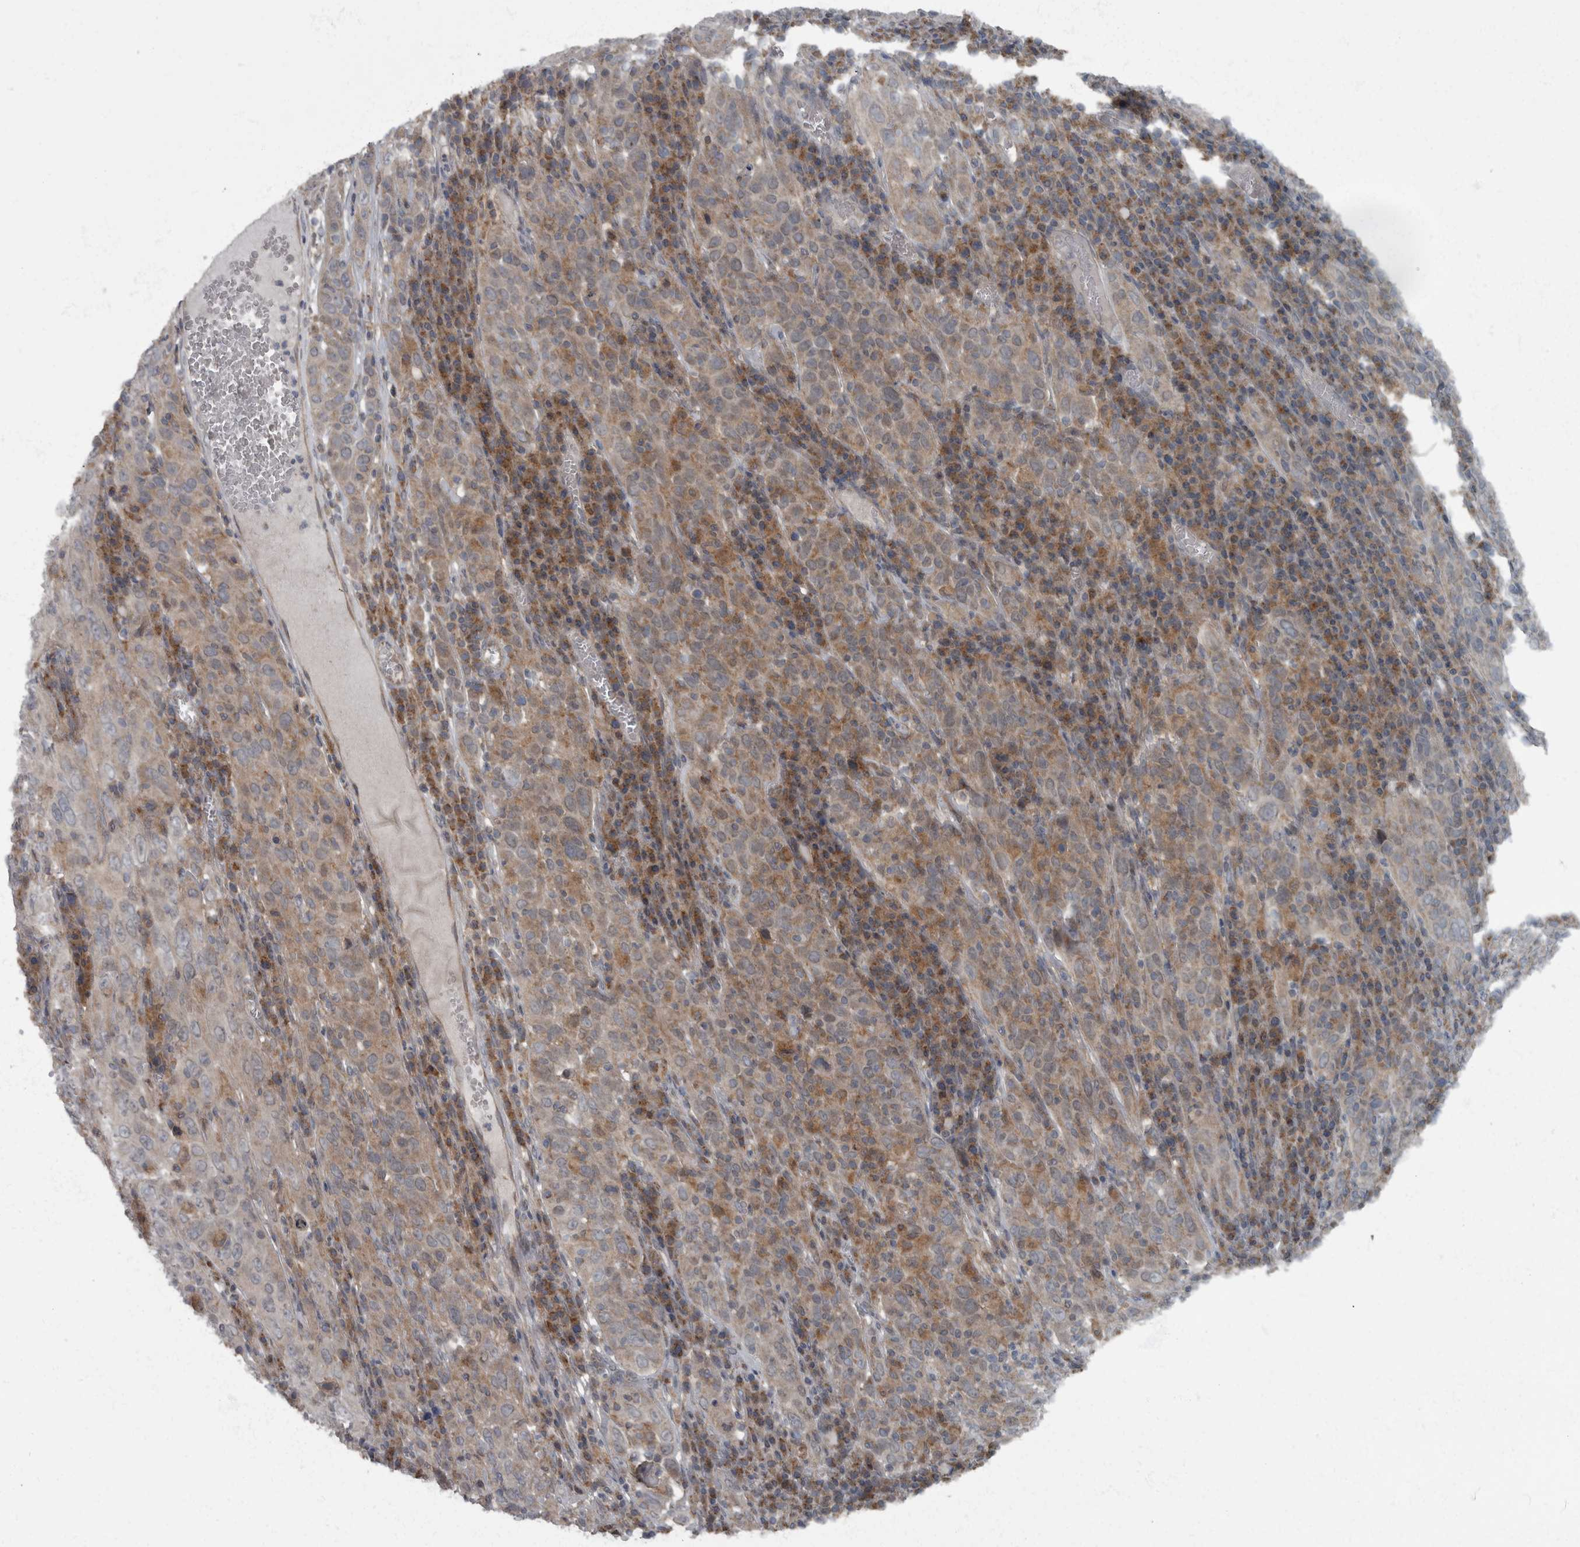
{"staining": {"intensity": "moderate", "quantity": "<25%", "location": "cytoplasmic/membranous"}, "tissue": "cervical cancer", "cell_type": "Tumor cells", "image_type": "cancer", "snomed": [{"axis": "morphology", "description": "Squamous cell carcinoma, NOS"}, {"axis": "topography", "description": "Cervix"}], "caption": "Cervical squamous cell carcinoma stained with a brown dye reveals moderate cytoplasmic/membranous positive staining in approximately <25% of tumor cells.", "gene": "RABGGTB", "patient": {"sex": "female", "age": 46}}